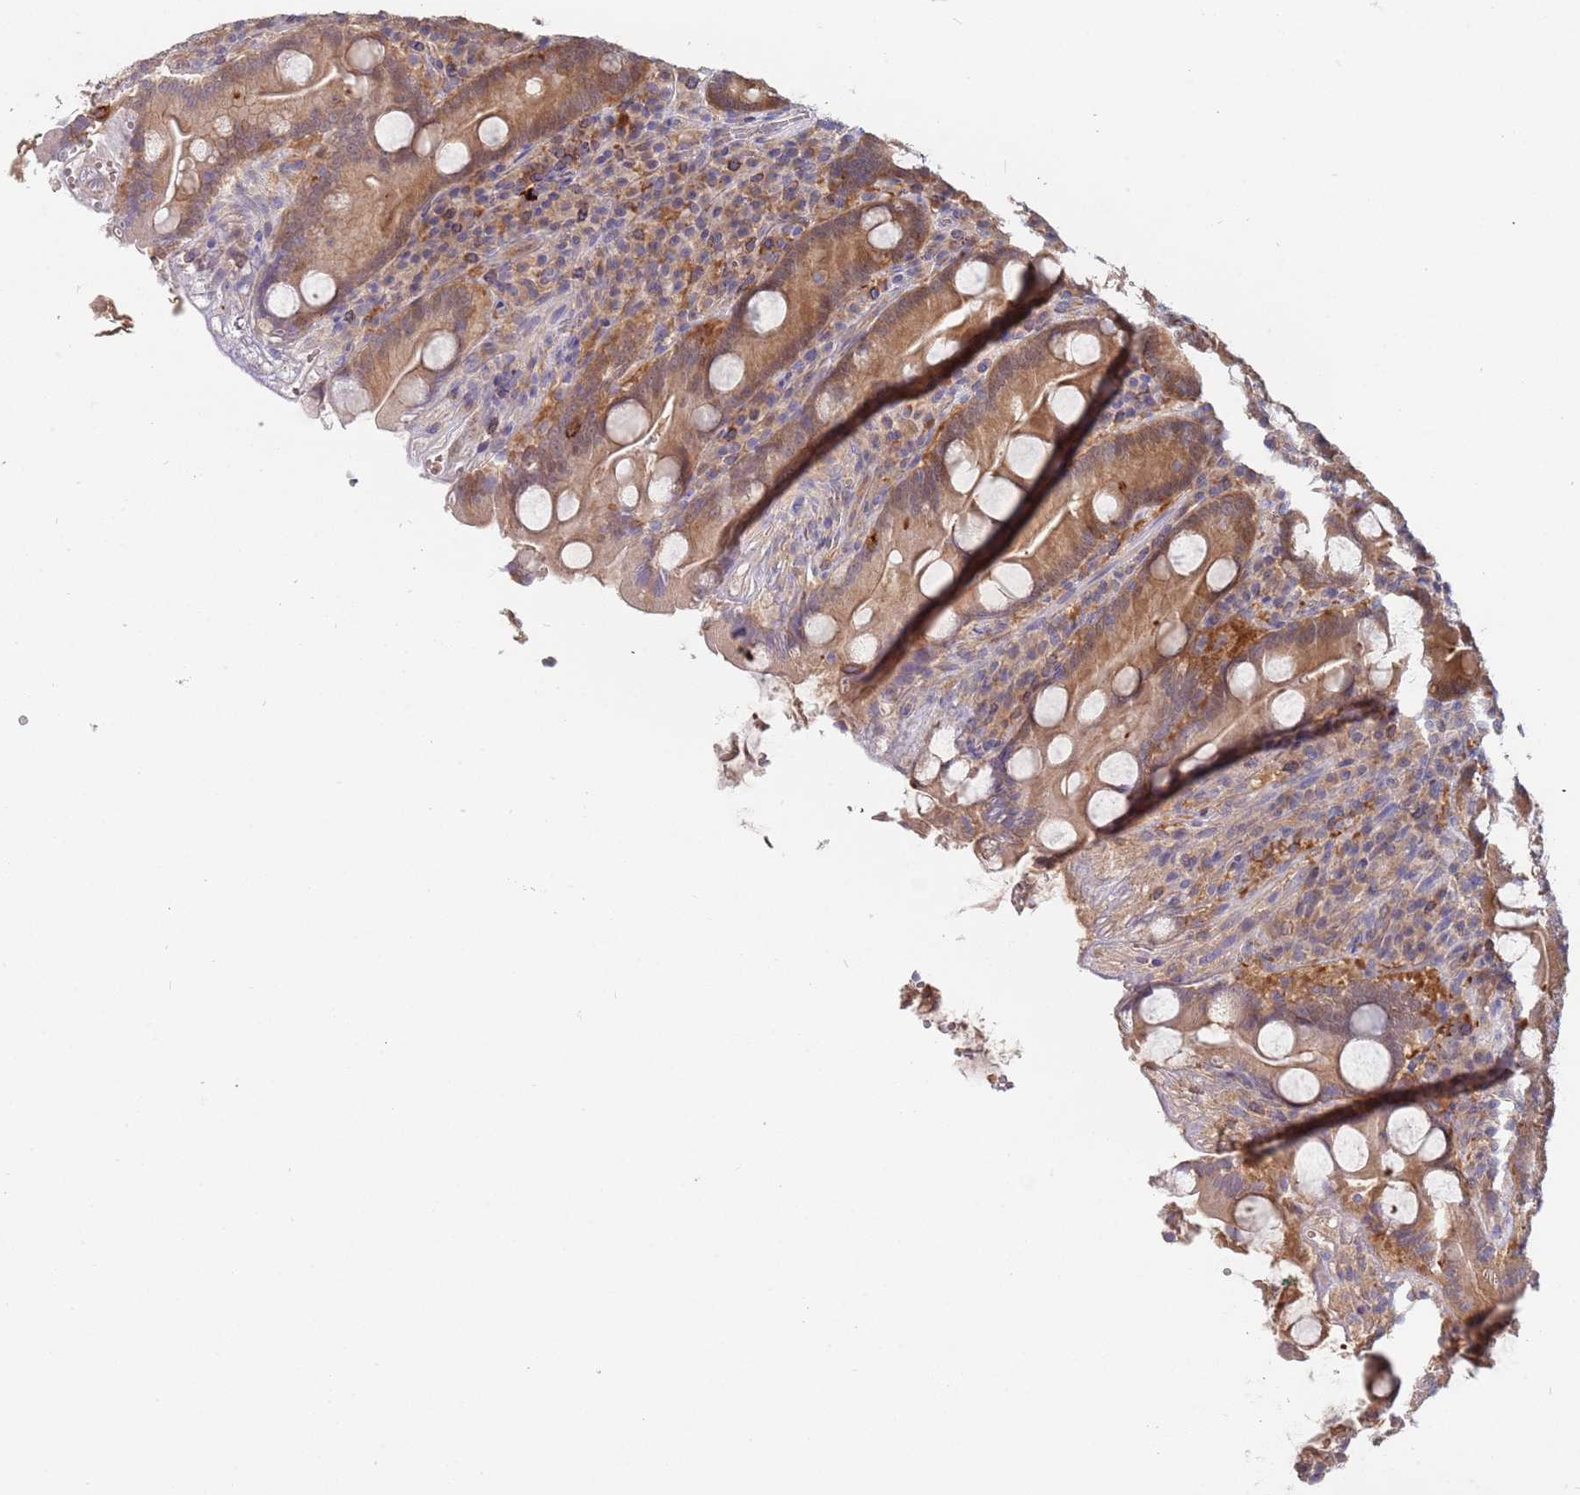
{"staining": {"intensity": "moderate", "quantity": ">75%", "location": "cytoplasmic/membranous"}, "tissue": "duodenum", "cell_type": "Glandular cells", "image_type": "normal", "snomed": [{"axis": "morphology", "description": "Normal tissue, NOS"}, {"axis": "topography", "description": "Duodenum"}], "caption": "There is medium levels of moderate cytoplasmic/membranous positivity in glandular cells of unremarkable duodenum, as demonstrated by immunohistochemical staining (brown color).", "gene": "GSDMD", "patient": {"sex": "male", "age": 35}}